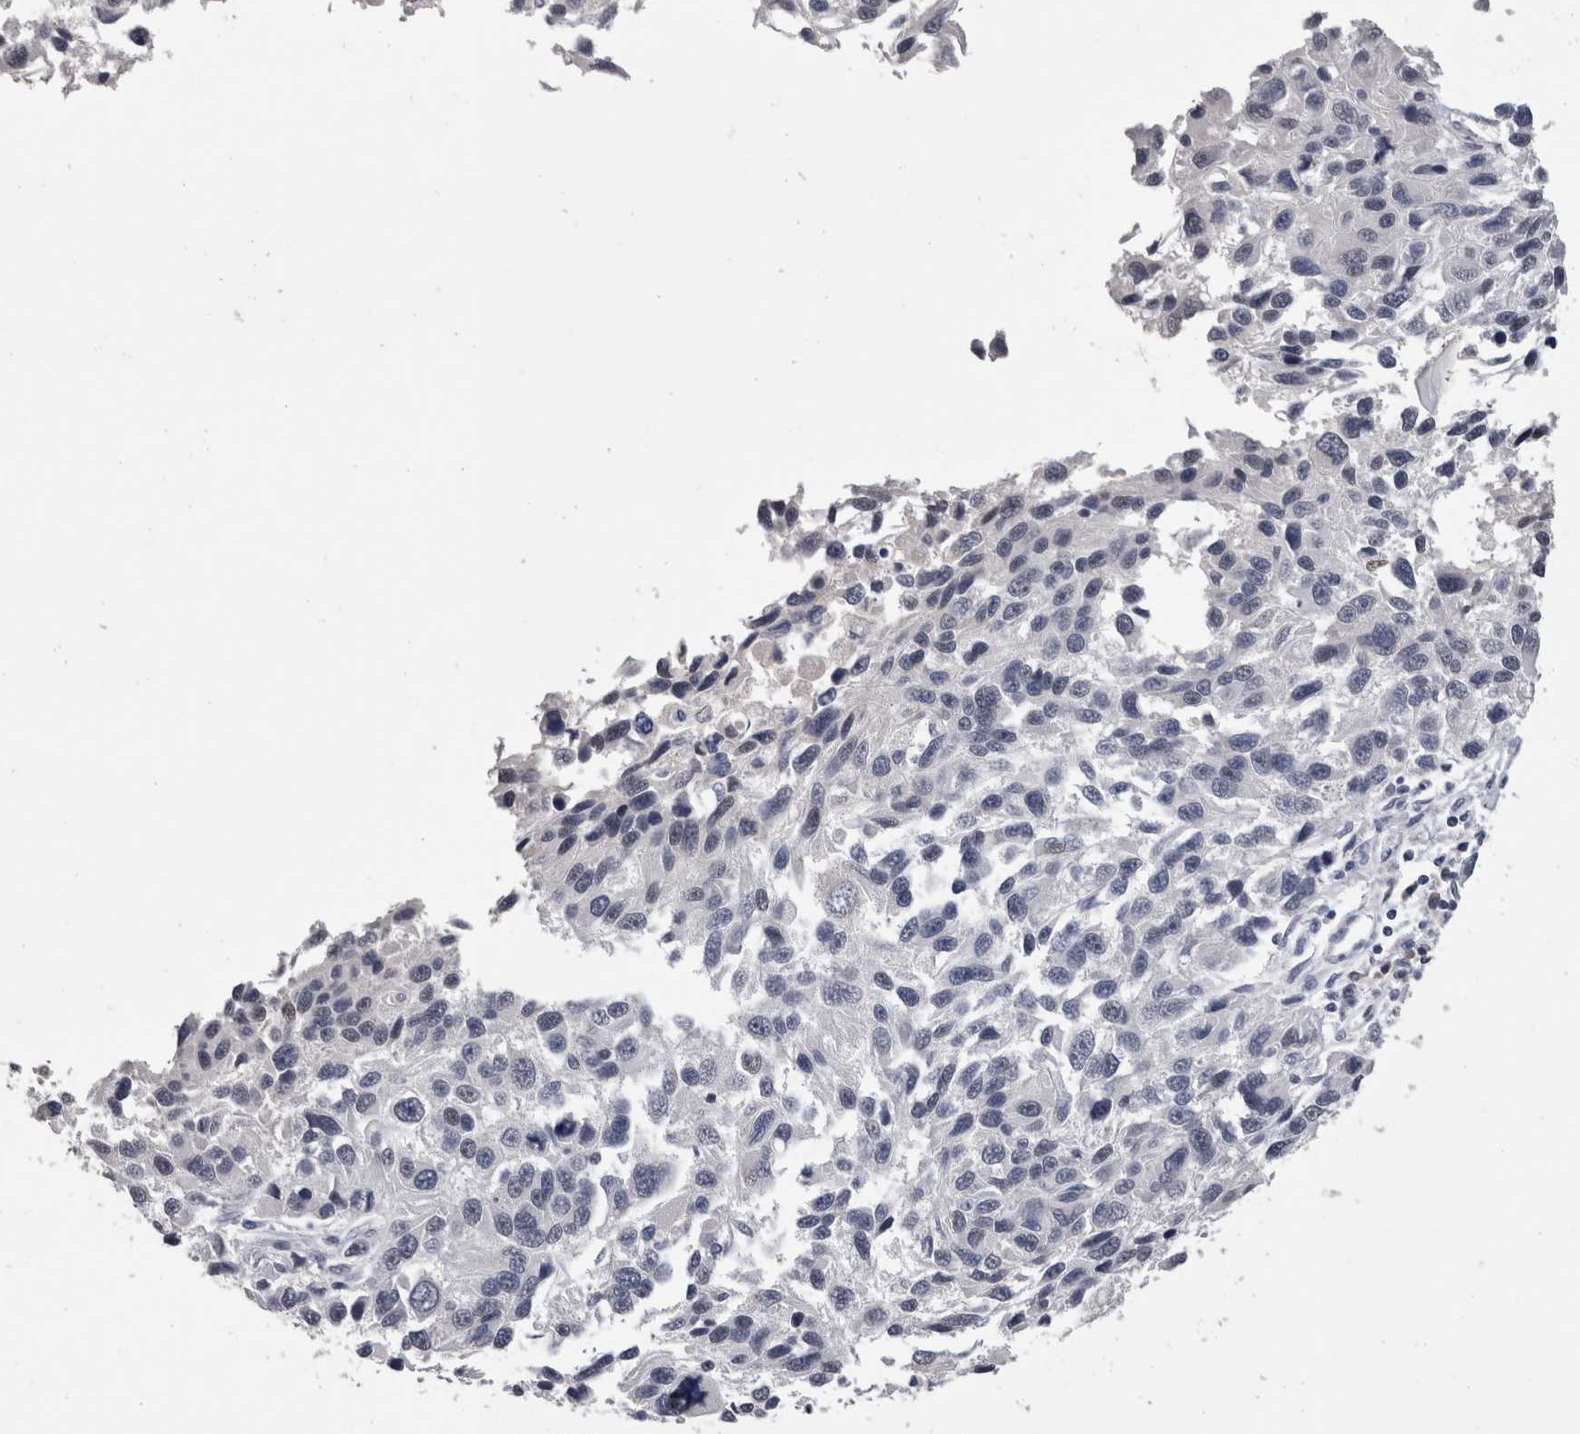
{"staining": {"intensity": "negative", "quantity": "none", "location": "none"}, "tissue": "melanoma", "cell_type": "Tumor cells", "image_type": "cancer", "snomed": [{"axis": "morphology", "description": "Malignant melanoma, NOS"}, {"axis": "topography", "description": "Skin"}], "caption": "DAB immunohistochemical staining of malignant melanoma shows no significant positivity in tumor cells.", "gene": "DDX17", "patient": {"sex": "male", "age": 53}}